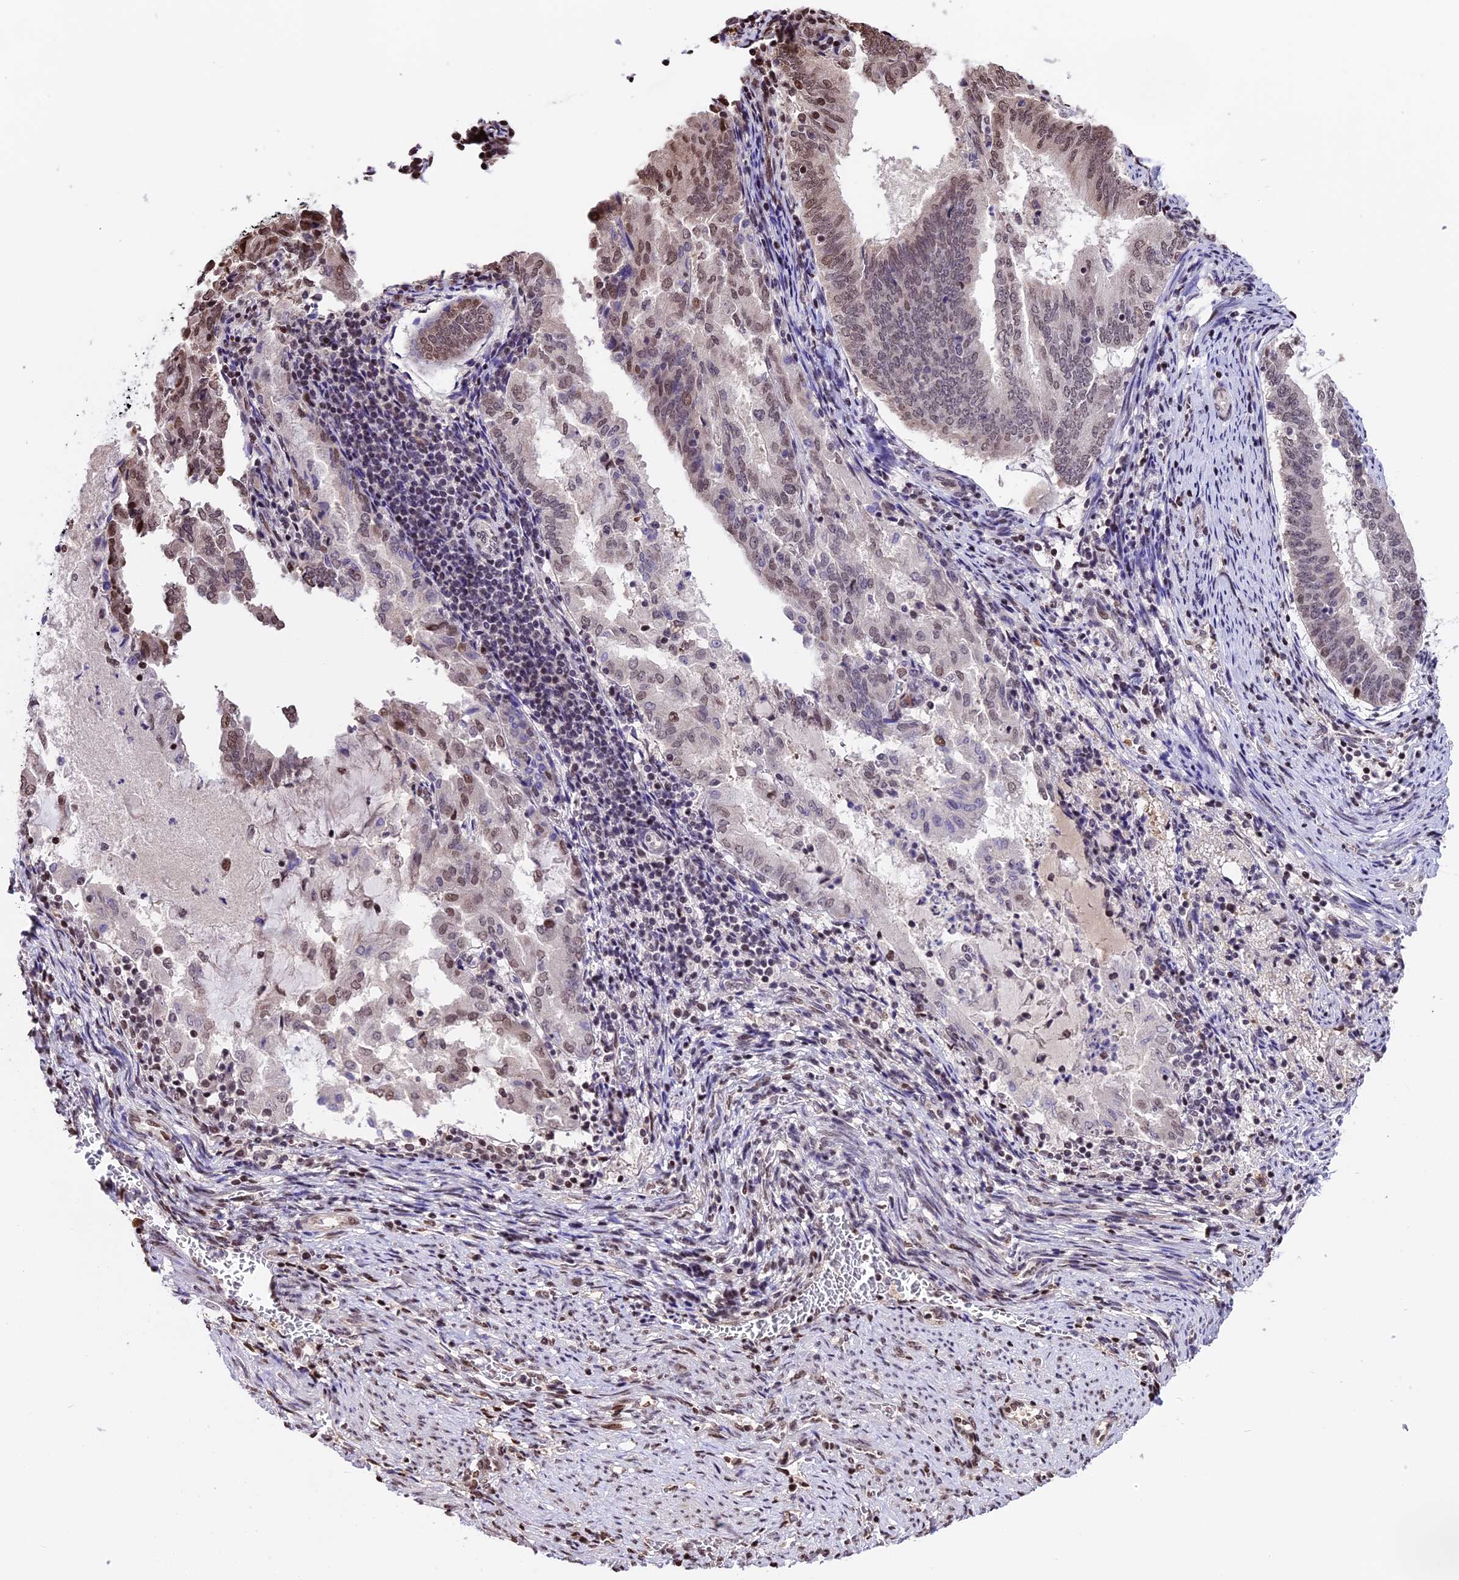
{"staining": {"intensity": "moderate", "quantity": "25%-75%", "location": "nuclear"}, "tissue": "endometrial cancer", "cell_type": "Tumor cells", "image_type": "cancer", "snomed": [{"axis": "morphology", "description": "Adenocarcinoma, NOS"}, {"axis": "topography", "description": "Endometrium"}], "caption": "Moderate nuclear staining for a protein is seen in approximately 25%-75% of tumor cells of endometrial cancer using immunohistochemistry (IHC).", "gene": "POLR3E", "patient": {"sex": "female", "age": 80}}